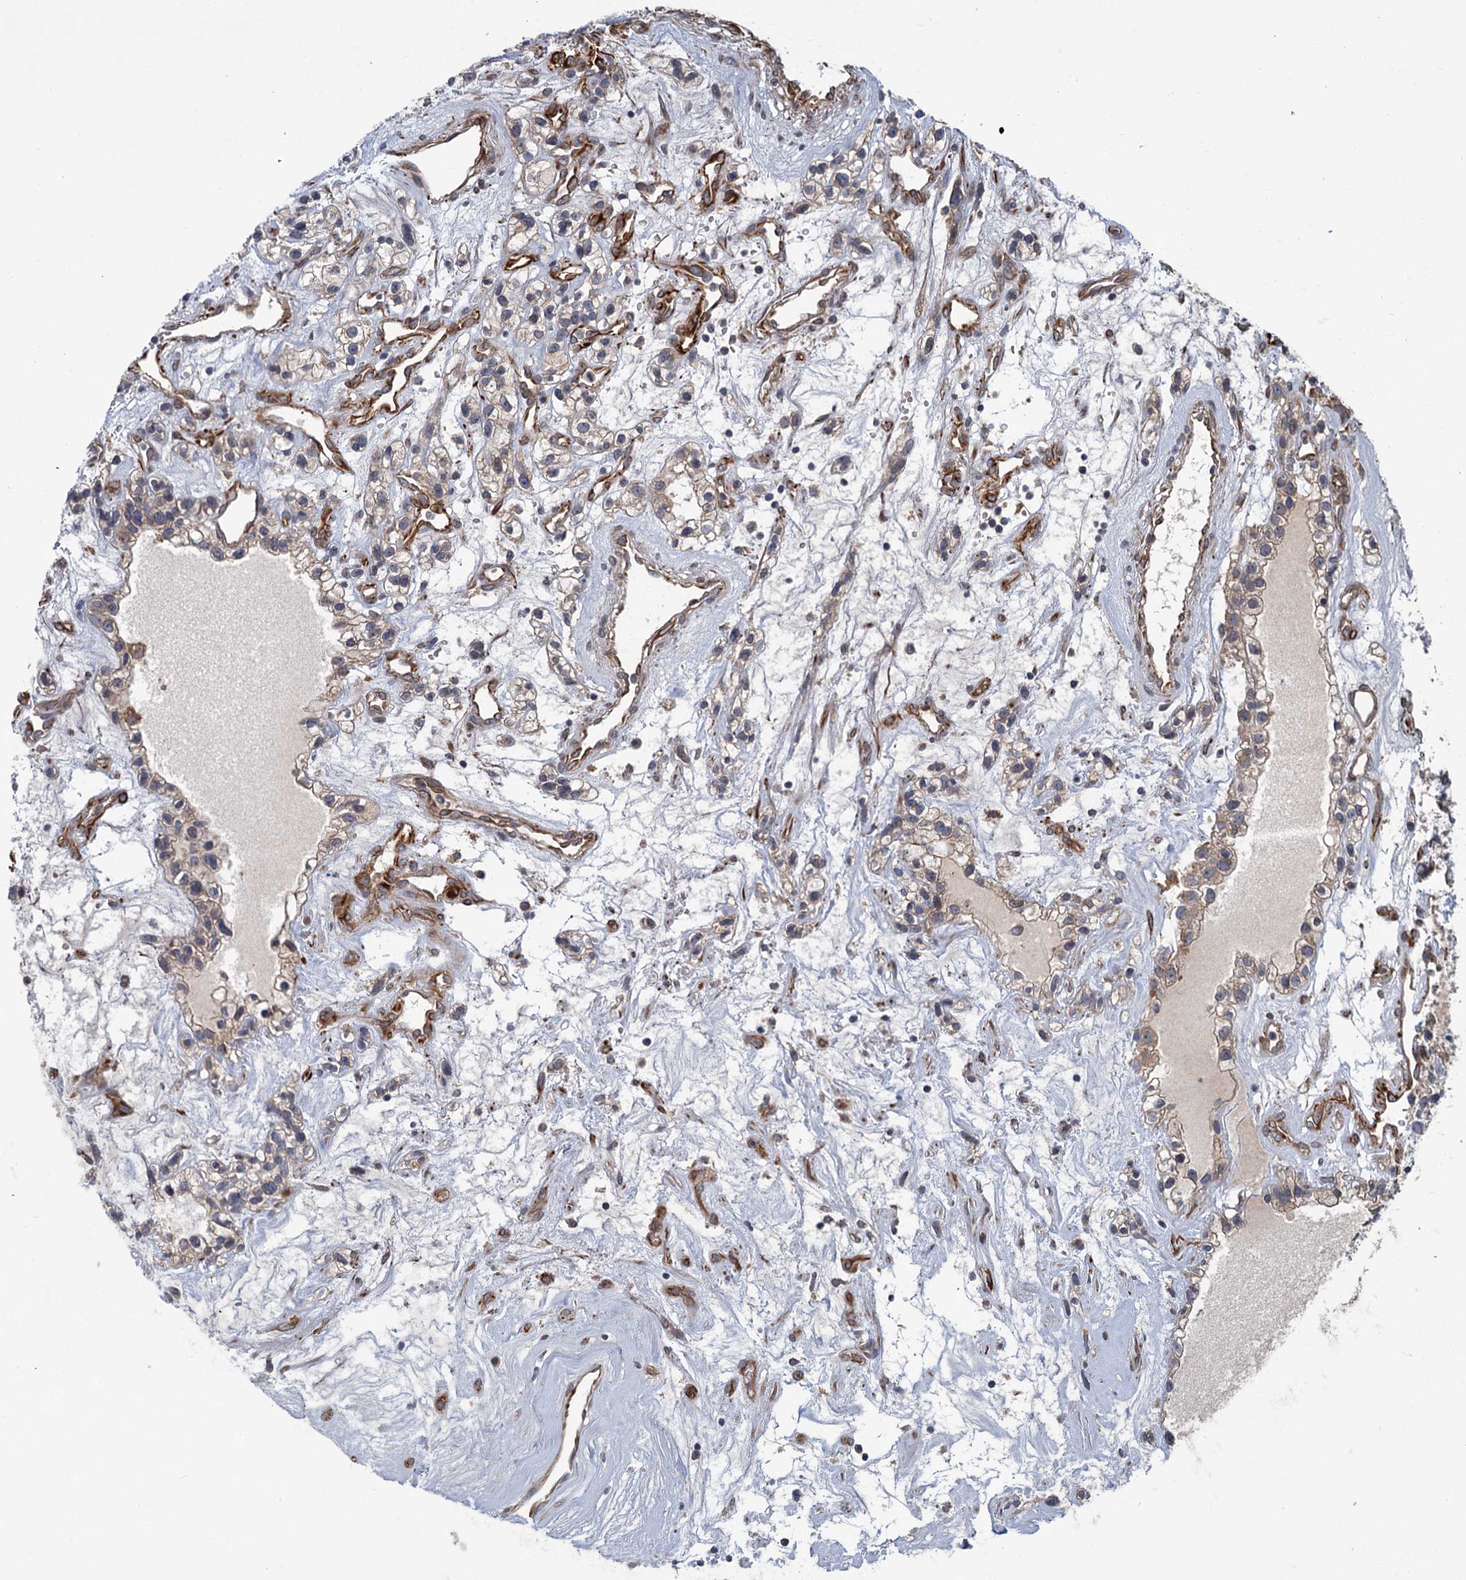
{"staining": {"intensity": "weak", "quantity": "25%-75%", "location": "cytoplasmic/membranous"}, "tissue": "renal cancer", "cell_type": "Tumor cells", "image_type": "cancer", "snomed": [{"axis": "morphology", "description": "Adenocarcinoma, NOS"}, {"axis": "topography", "description": "Kidney"}], "caption": "The immunohistochemical stain labels weak cytoplasmic/membranous staining in tumor cells of renal adenocarcinoma tissue.", "gene": "PKN2", "patient": {"sex": "female", "age": 57}}